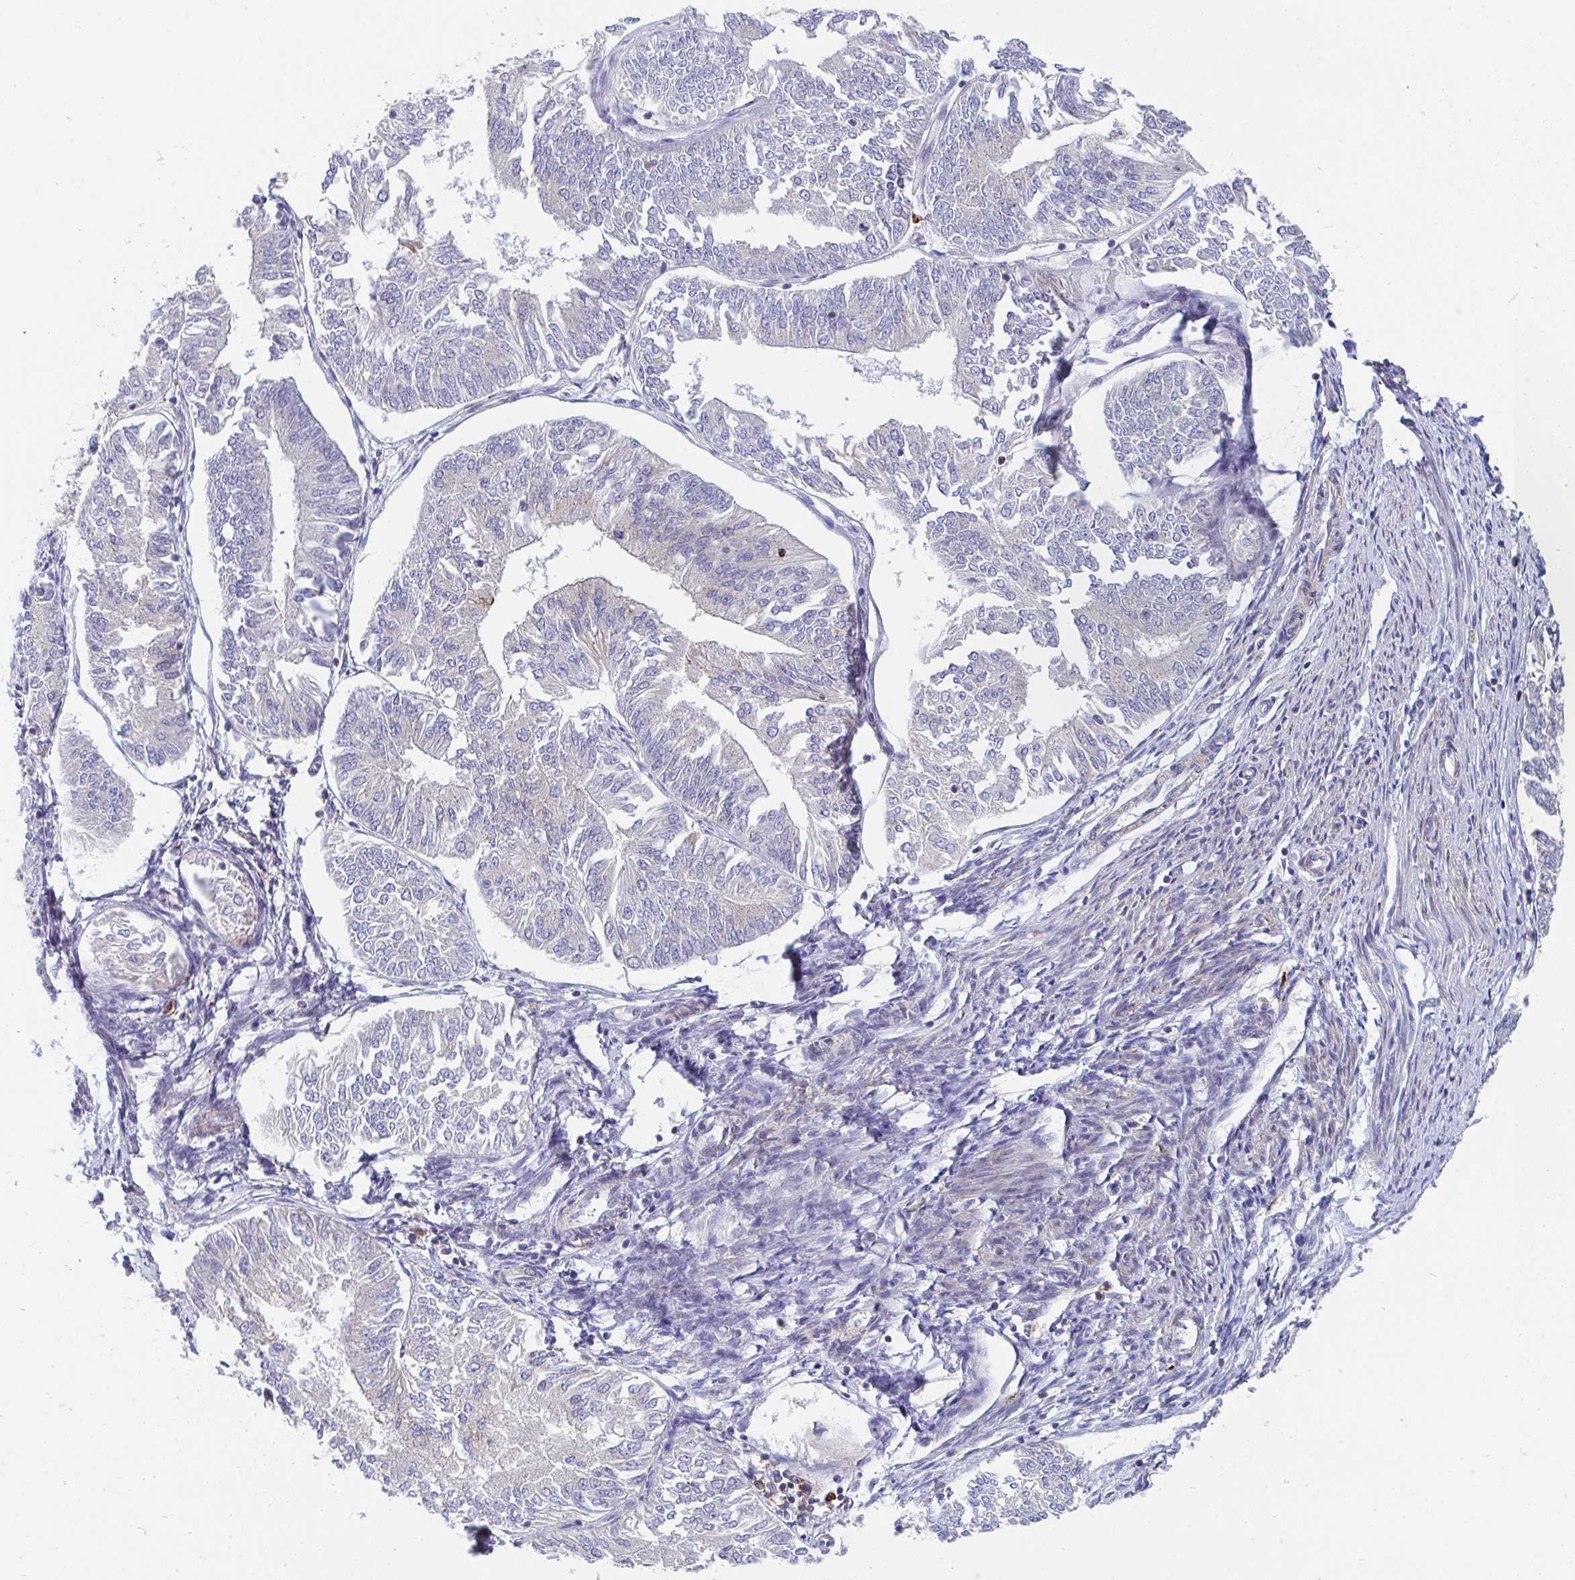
{"staining": {"intensity": "negative", "quantity": "none", "location": "none"}, "tissue": "endometrial cancer", "cell_type": "Tumor cells", "image_type": "cancer", "snomed": [{"axis": "morphology", "description": "Adenocarcinoma, NOS"}, {"axis": "topography", "description": "Endometrium"}], "caption": "IHC of endometrial adenocarcinoma exhibits no positivity in tumor cells.", "gene": "FRMD3", "patient": {"sex": "female", "age": 58}}